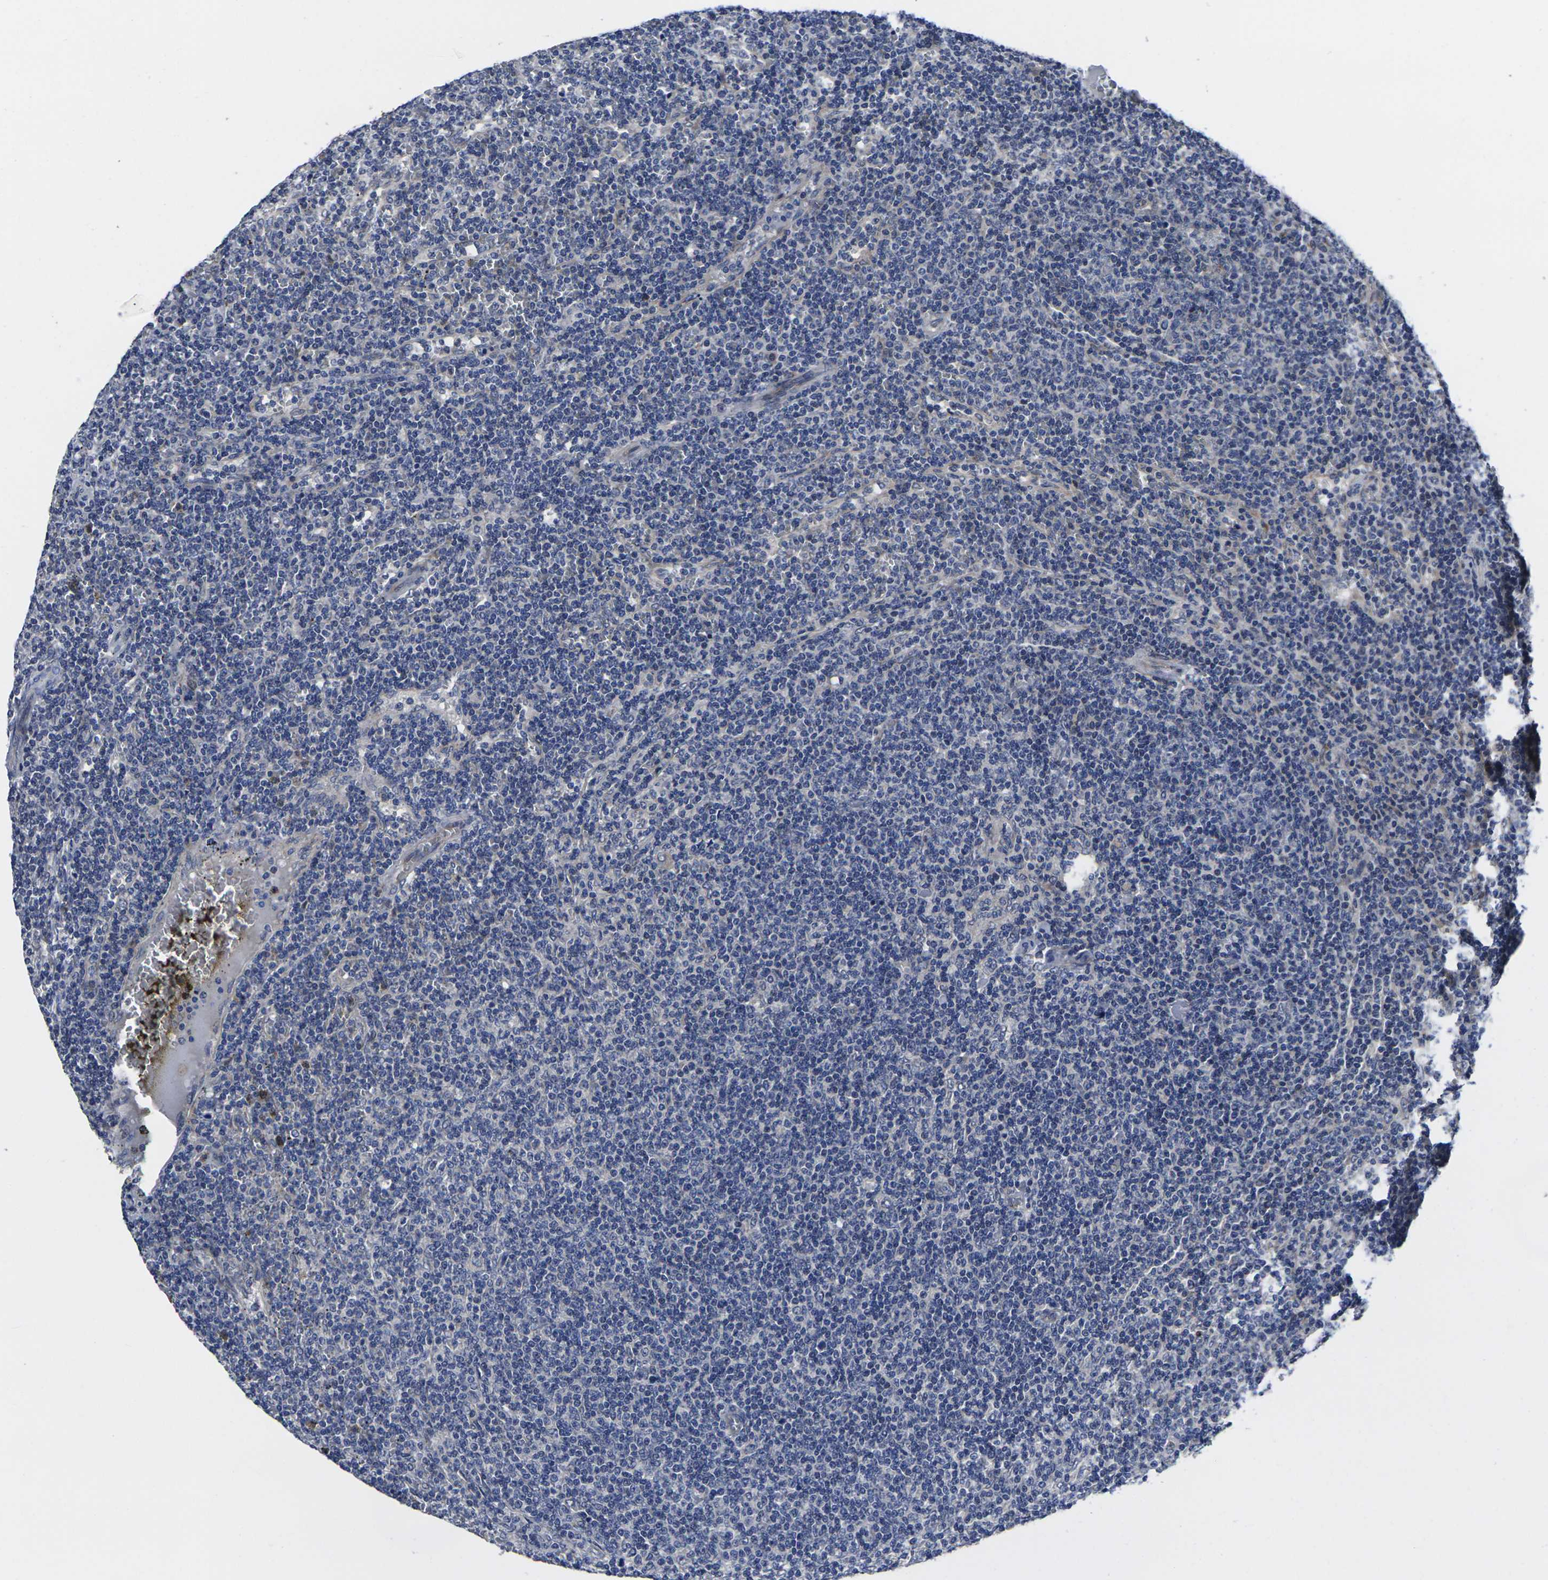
{"staining": {"intensity": "negative", "quantity": "none", "location": "none"}, "tissue": "lymphoma", "cell_type": "Tumor cells", "image_type": "cancer", "snomed": [{"axis": "morphology", "description": "Malignant lymphoma, non-Hodgkin's type, Low grade"}, {"axis": "topography", "description": "Spleen"}], "caption": "This is a photomicrograph of immunohistochemistry staining of lymphoma, which shows no staining in tumor cells. (Stains: DAB (3,3'-diaminobenzidine) immunohistochemistry (IHC) with hematoxylin counter stain, Microscopy: brightfield microscopy at high magnification).", "gene": "CYP2C8", "patient": {"sex": "female", "age": 50}}